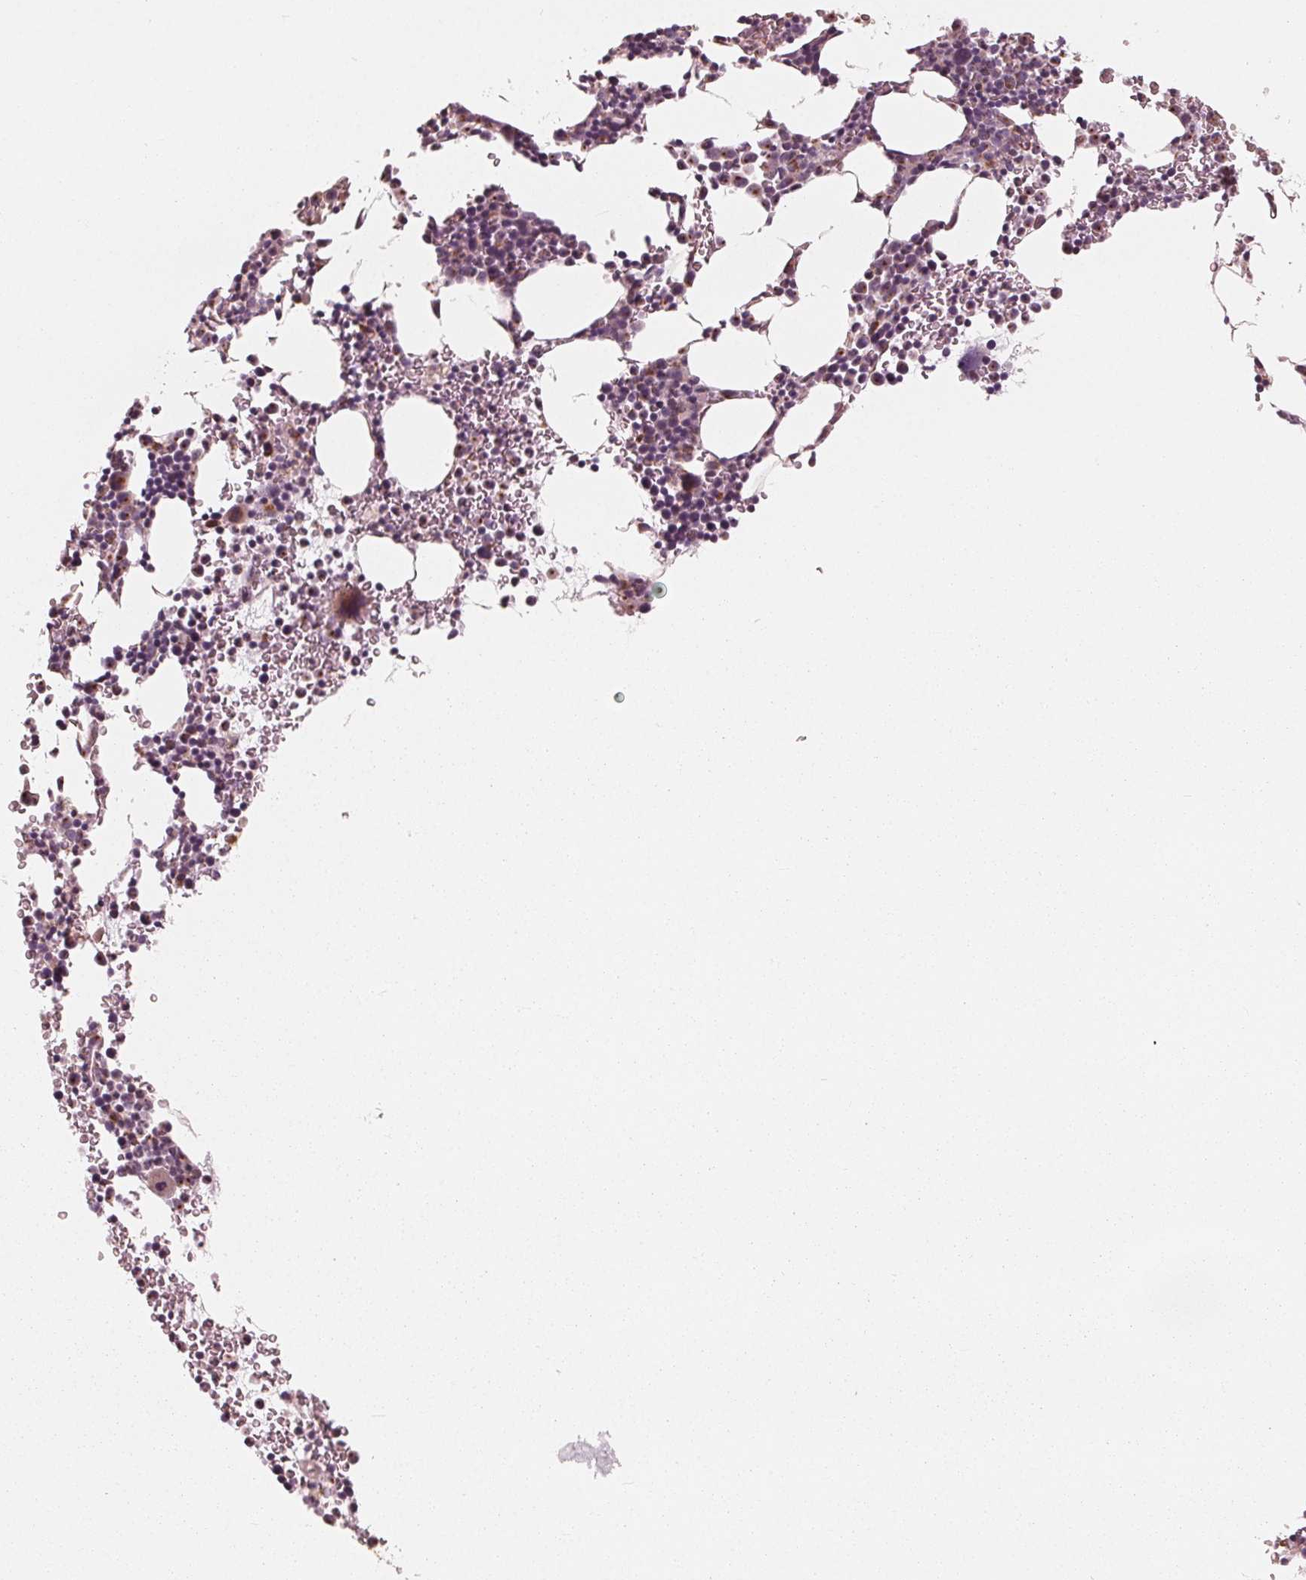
{"staining": {"intensity": "weak", "quantity": "<25%", "location": "cytoplasmic/membranous"}, "tissue": "bone marrow", "cell_type": "Hematopoietic cells", "image_type": "normal", "snomed": [{"axis": "morphology", "description": "Normal tissue, NOS"}, {"axis": "topography", "description": "Bone marrow"}], "caption": "Hematopoietic cells show no significant positivity in normal bone marrow. The staining is performed using DAB brown chromogen with nuclei counter-stained in using hematoxylin.", "gene": "MIER3", "patient": {"sex": "male", "age": 58}}